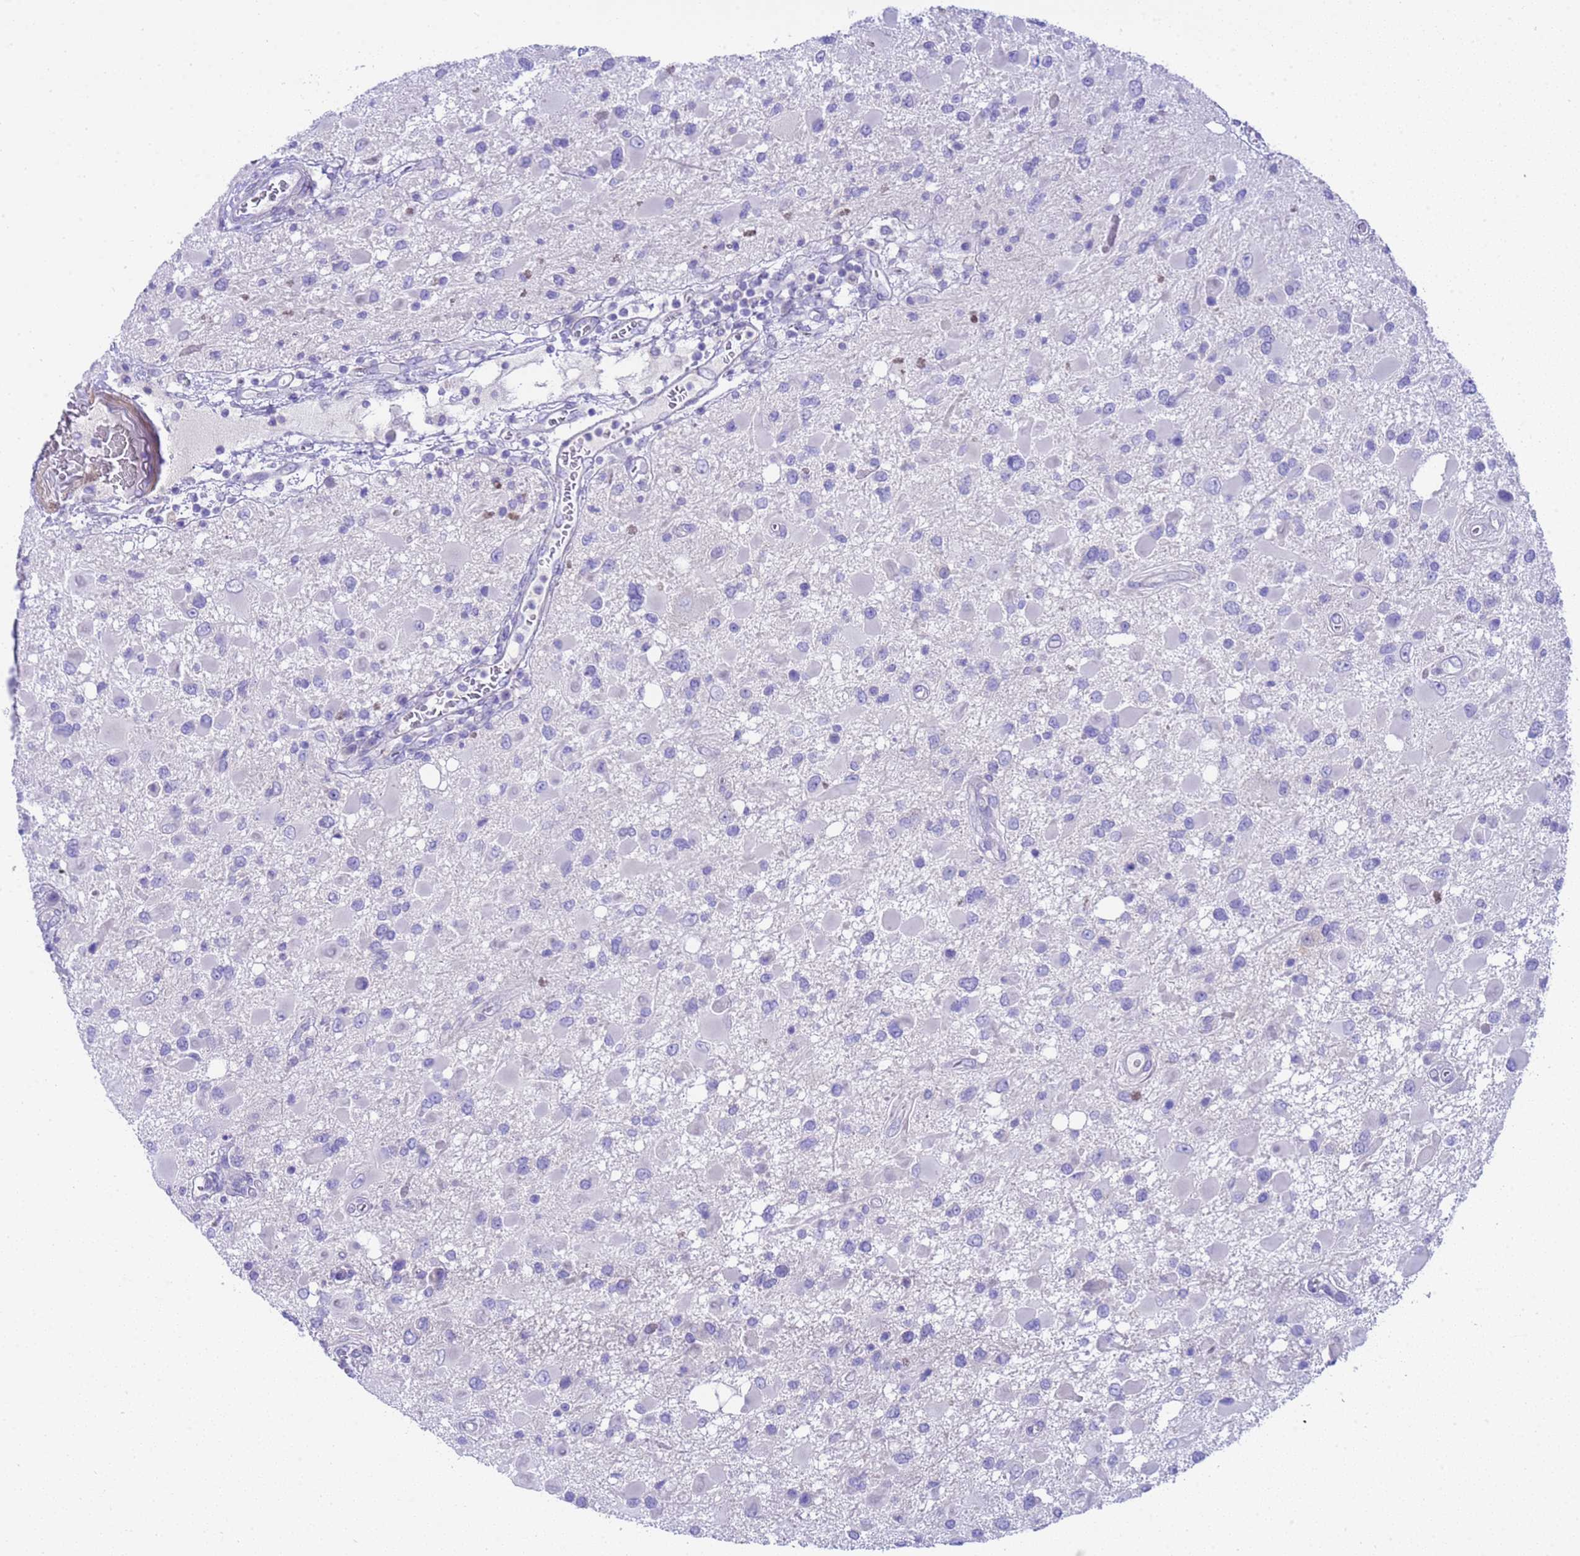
{"staining": {"intensity": "negative", "quantity": "none", "location": "none"}, "tissue": "glioma", "cell_type": "Tumor cells", "image_type": "cancer", "snomed": [{"axis": "morphology", "description": "Glioma, malignant, High grade"}, {"axis": "topography", "description": "Brain"}], "caption": "Human malignant glioma (high-grade) stained for a protein using immunohistochemistry (IHC) displays no positivity in tumor cells.", "gene": "USP38", "patient": {"sex": "male", "age": 53}}